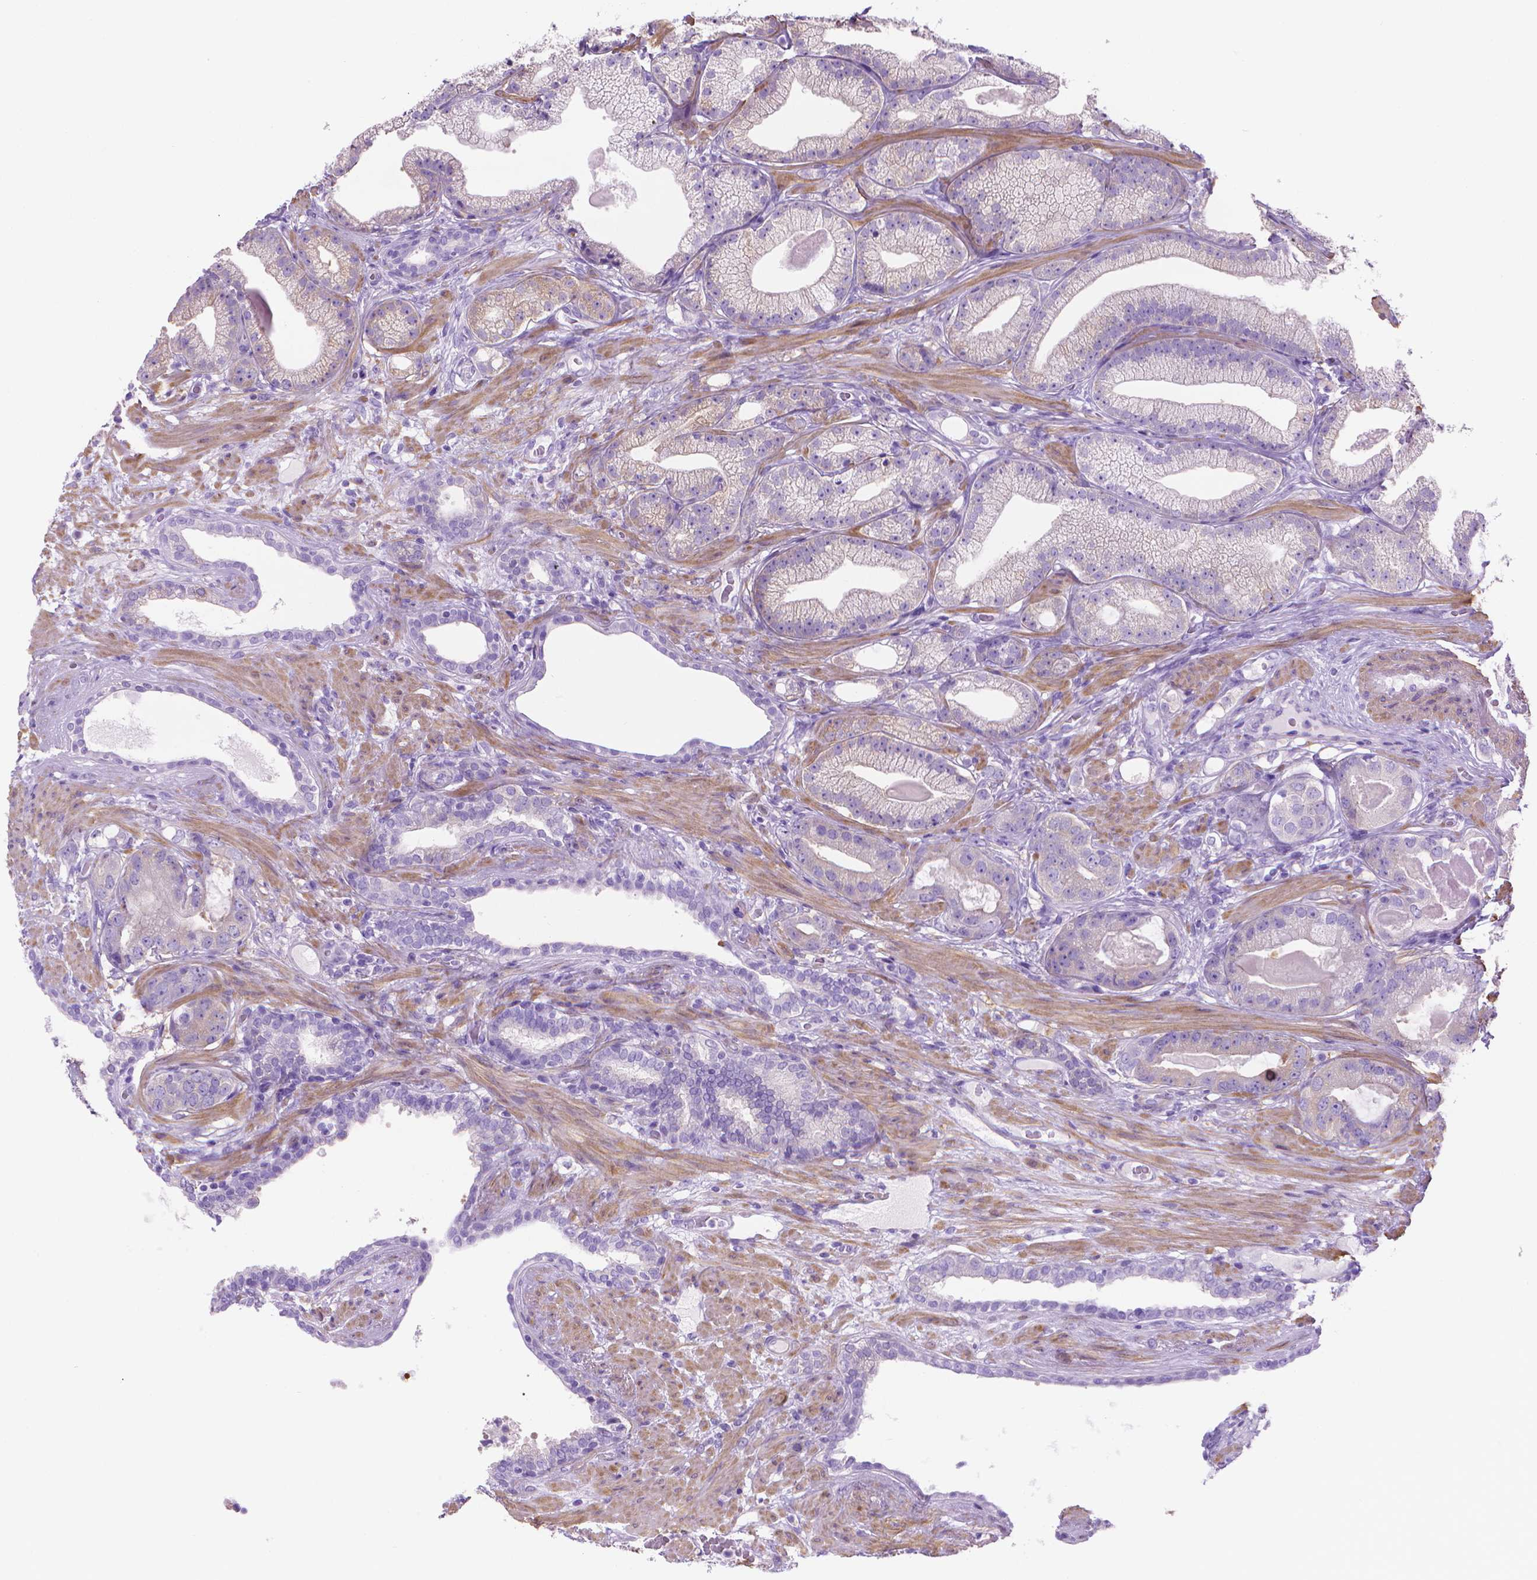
{"staining": {"intensity": "weak", "quantity": "<25%", "location": "cytoplasmic/membranous"}, "tissue": "prostate cancer", "cell_type": "Tumor cells", "image_type": "cancer", "snomed": [{"axis": "morphology", "description": "Adenocarcinoma, Low grade"}, {"axis": "topography", "description": "Prostate"}], "caption": "Human adenocarcinoma (low-grade) (prostate) stained for a protein using immunohistochemistry (IHC) demonstrates no staining in tumor cells.", "gene": "FASN", "patient": {"sex": "male", "age": 57}}